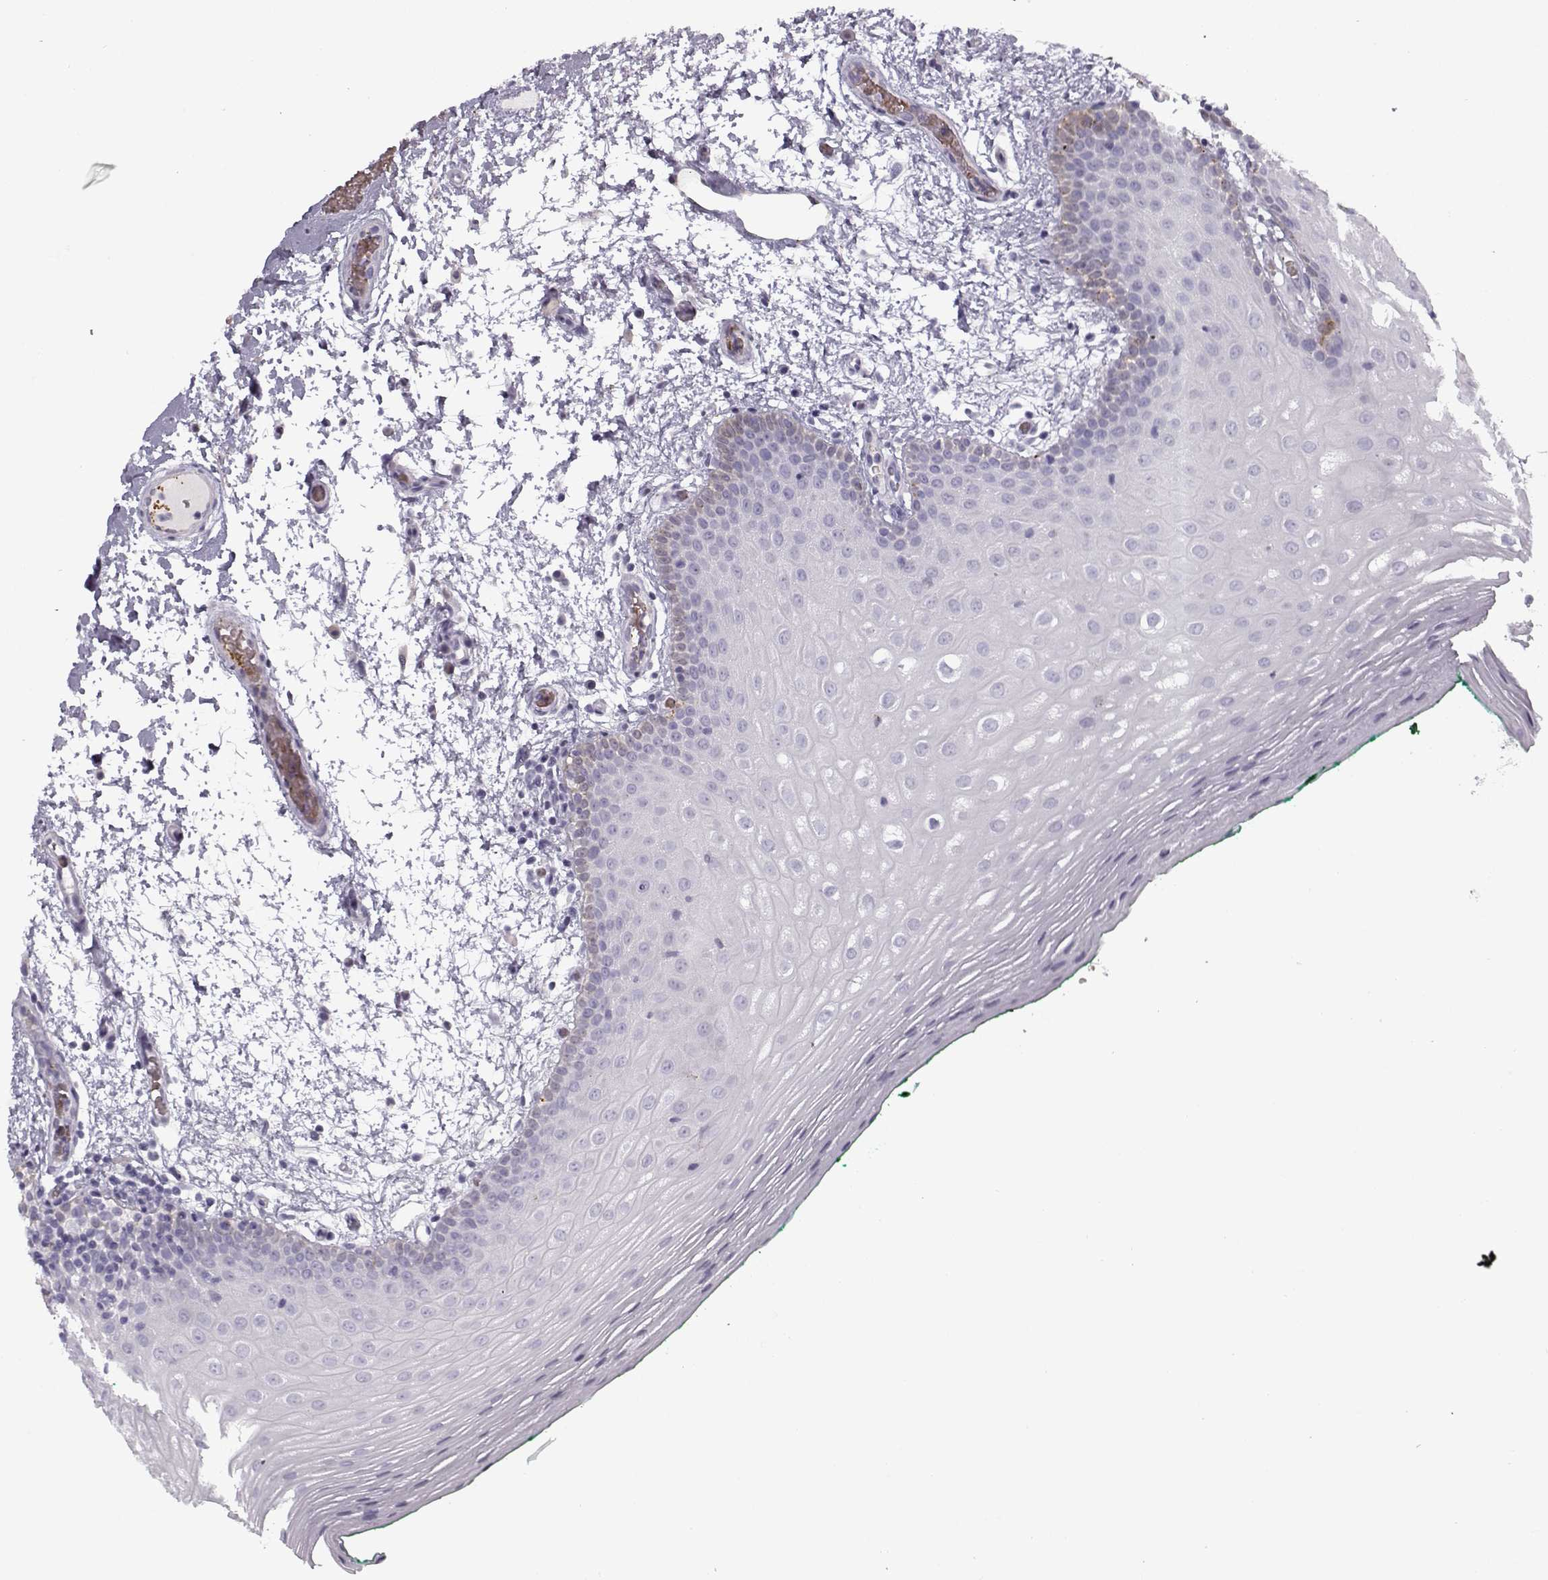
{"staining": {"intensity": "negative", "quantity": "none", "location": "none"}, "tissue": "oral mucosa", "cell_type": "Squamous epithelial cells", "image_type": "normal", "snomed": [{"axis": "morphology", "description": "Normal tissue, NOS"}, {"axis": "morphology", "description": "Squamous cell carcinoma, NOS"}, {"axis": "topography", "description": "Oral tissue"}, {"axis": "topography", "description": "Head-Neck"}], "caption": "Immunohistochemistry (IHC) photomicrograph of normal oral mucosa: human oral mucosa stained with DAB (3,3'-diaminobenzidine) displays no significant protein expression in squamous epithelial cells.", "gene": "SNCA", "patient": {"sex": "male", "age": 78}}